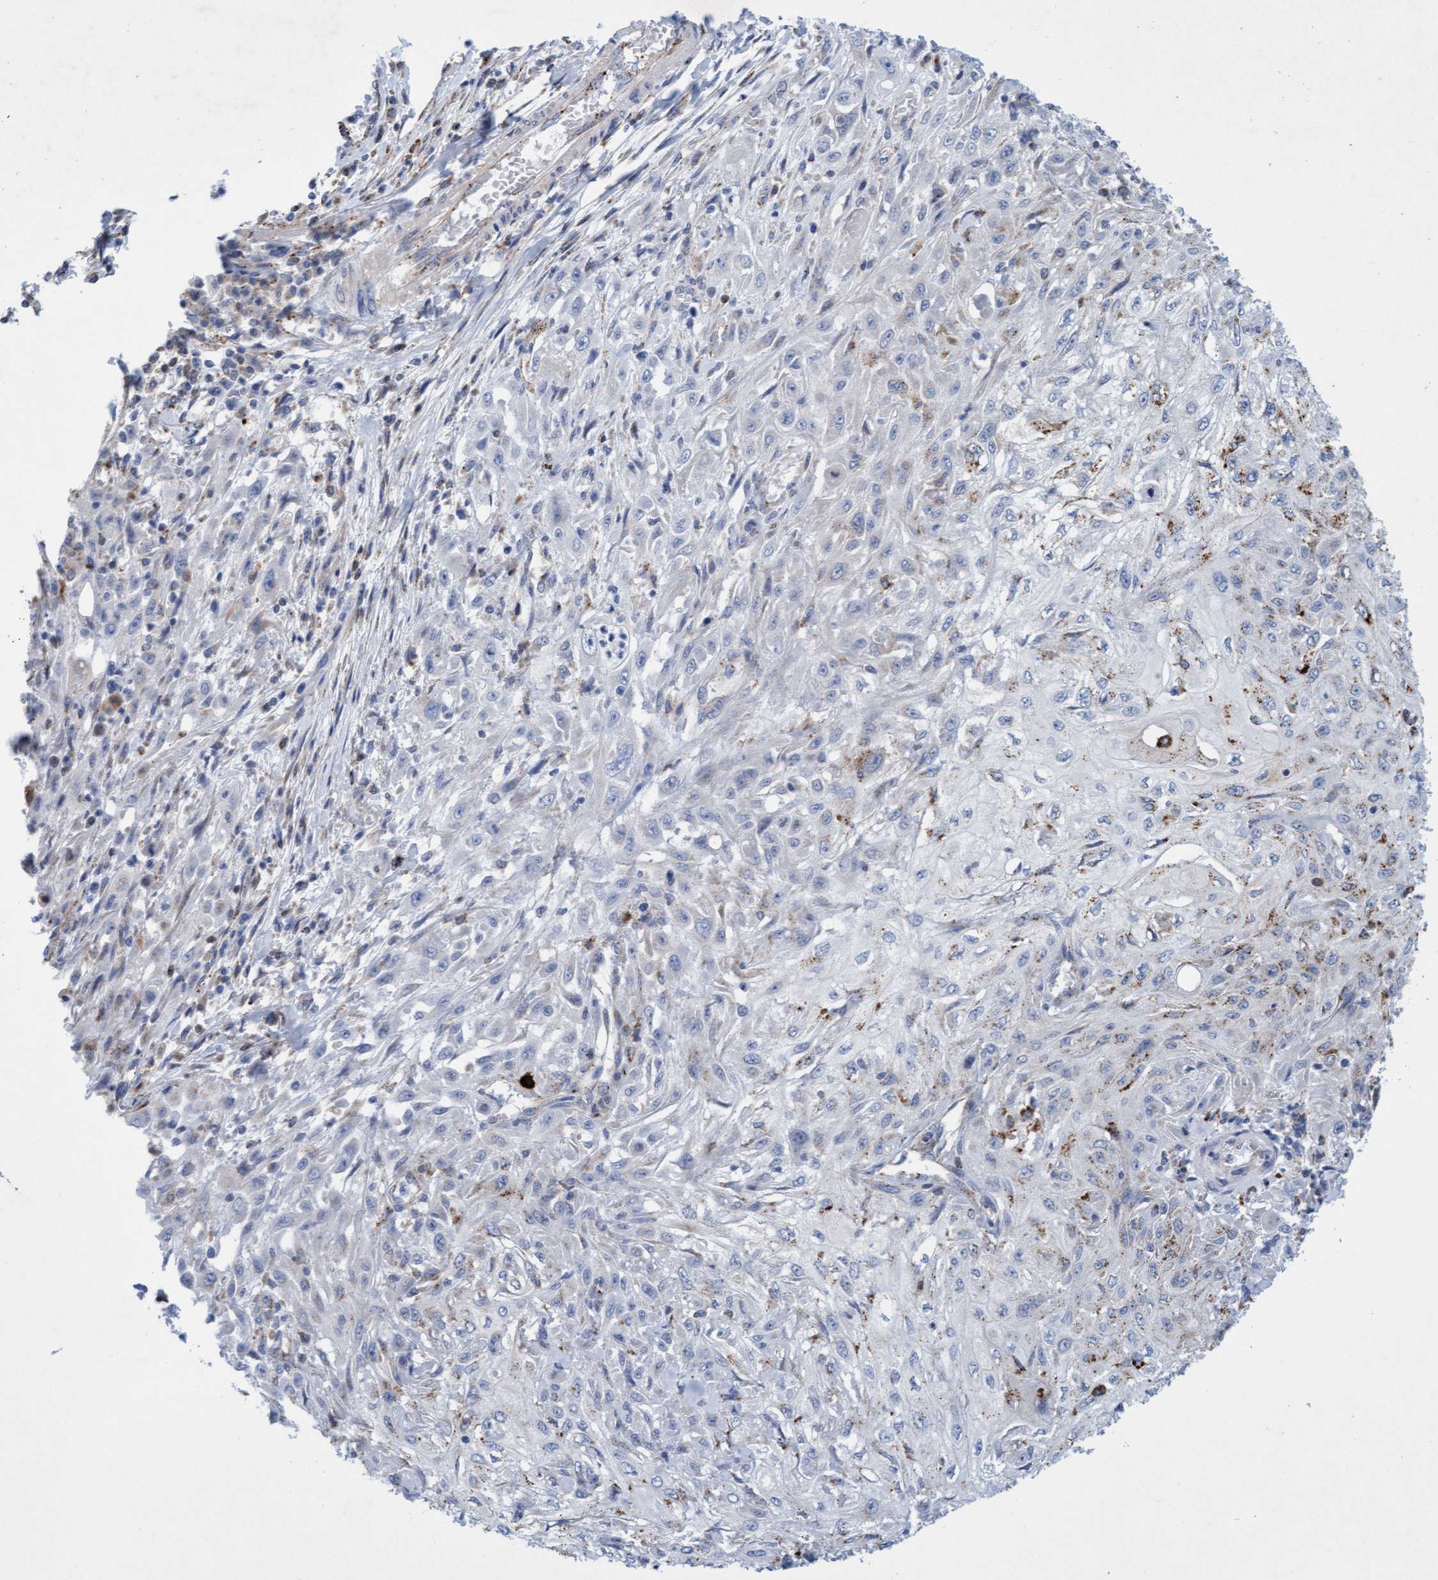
{"staining": {"intensity": "weak", "quantity": "<25%", "location": "cytoplasmic/membranous"}, "tissue": "skin cancer", "cell_type": "Tumor cells", "image_type": "cancer", "snomed": [{"axis": "morphology", "description": "Squamous cell carcinoma, NOS"}, {"axis": "morphology", "description": "Squamous cell carcinoma, metastatic, NOS"}, {"axis": "topography", "description": "Skin"}, {"axis": "topography", "description": "Lymph node"}], "caption": "Immunohistochemistry photomicrograph of human skin squamous cell carcinoma stained for a protein (brown), which demonstrates no positivity in tumor cells.", "gene": "SGSH", "patient": {"sex": "male", "age": 75}}